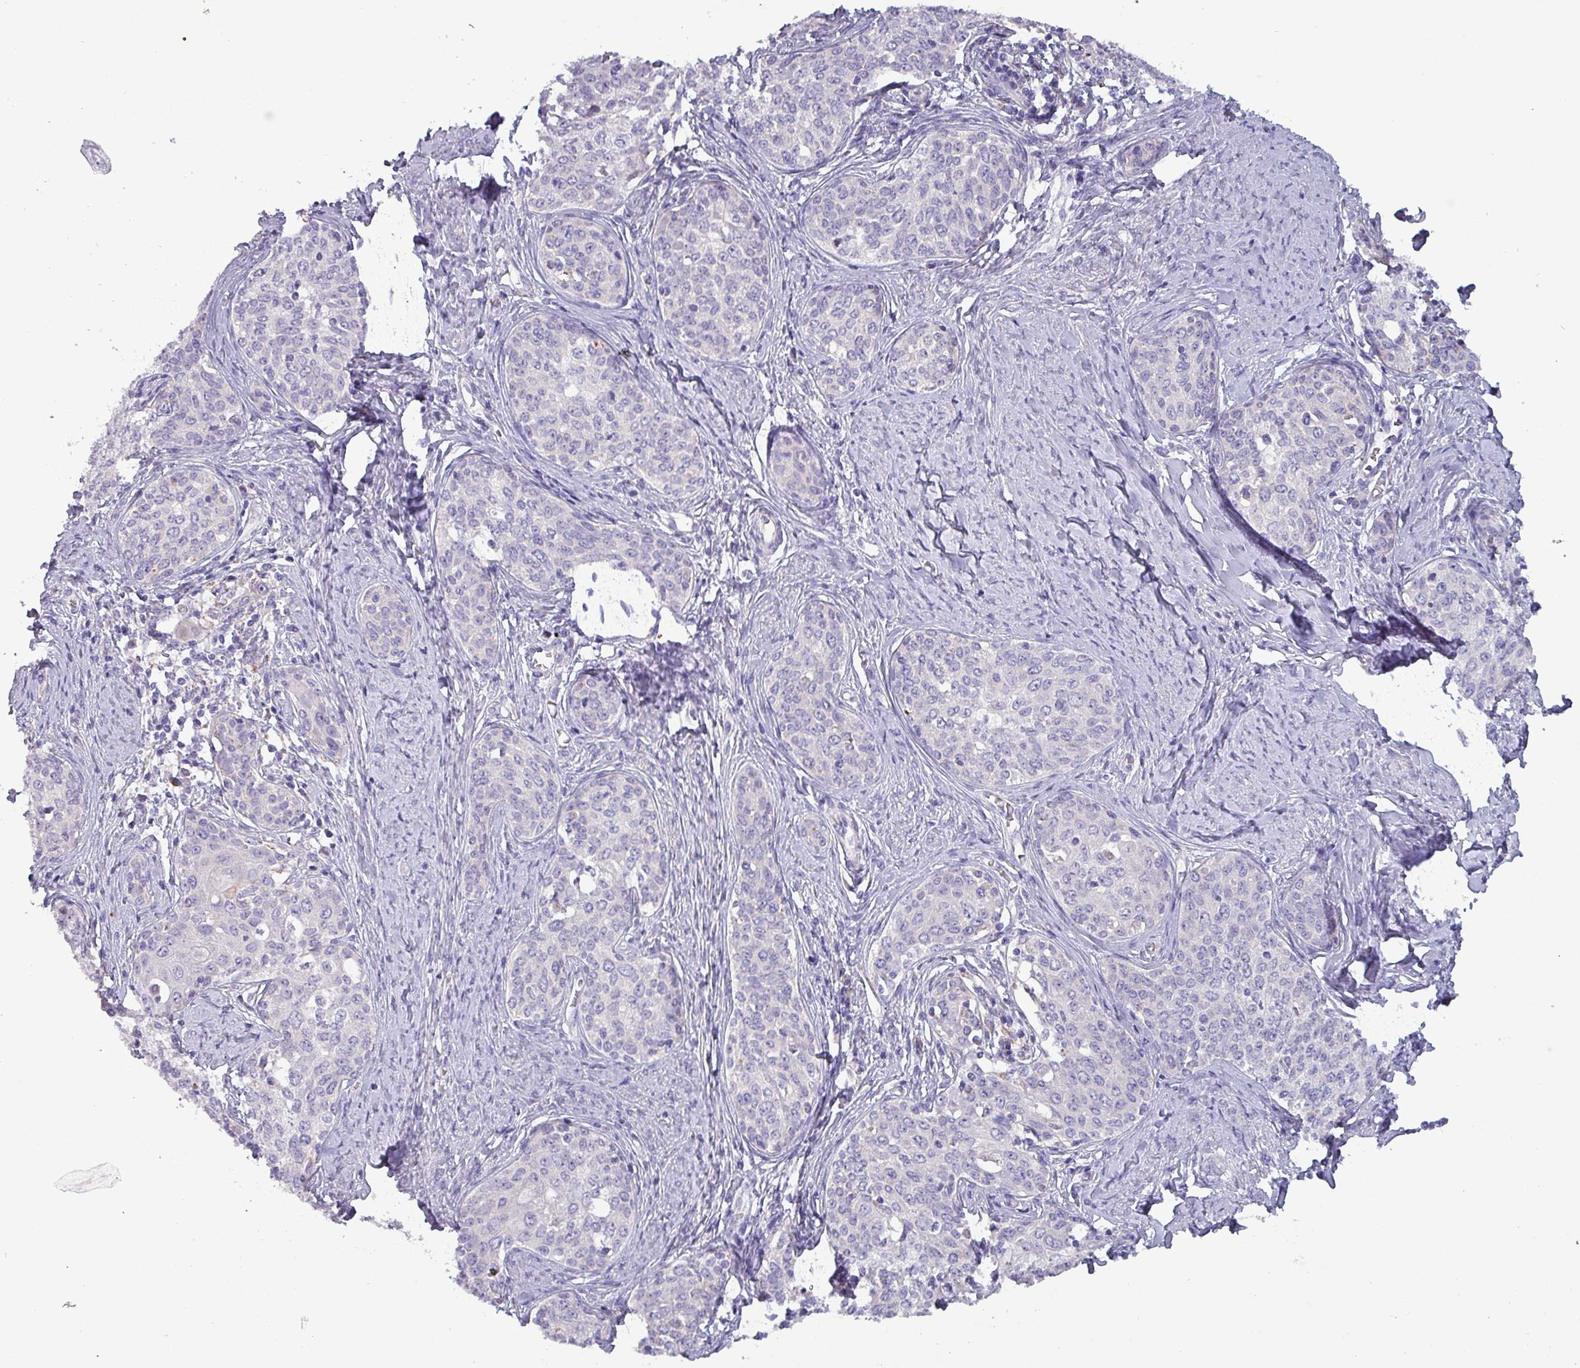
{"staining": {"intensity": "negative", "quantity": "none", "location": "none"}, "tissue": "cervical cancer", "cell_type": "Tumor cells", "image_type": "cancer", "snomed": [{"axis": "morphology", "description": "Squamous cell carcinoma, NOS"}, {"axis": "morphology", "description": "Adenocarcinoma, NOS"}, {"axis": "topography", "description": "Cervix"}], "caption": "Tumor cells show no significant protein expression in cervical adenocarcinoma.", "gene": "HSD3B7", "patient": {"sex": "female", "age": 52}}